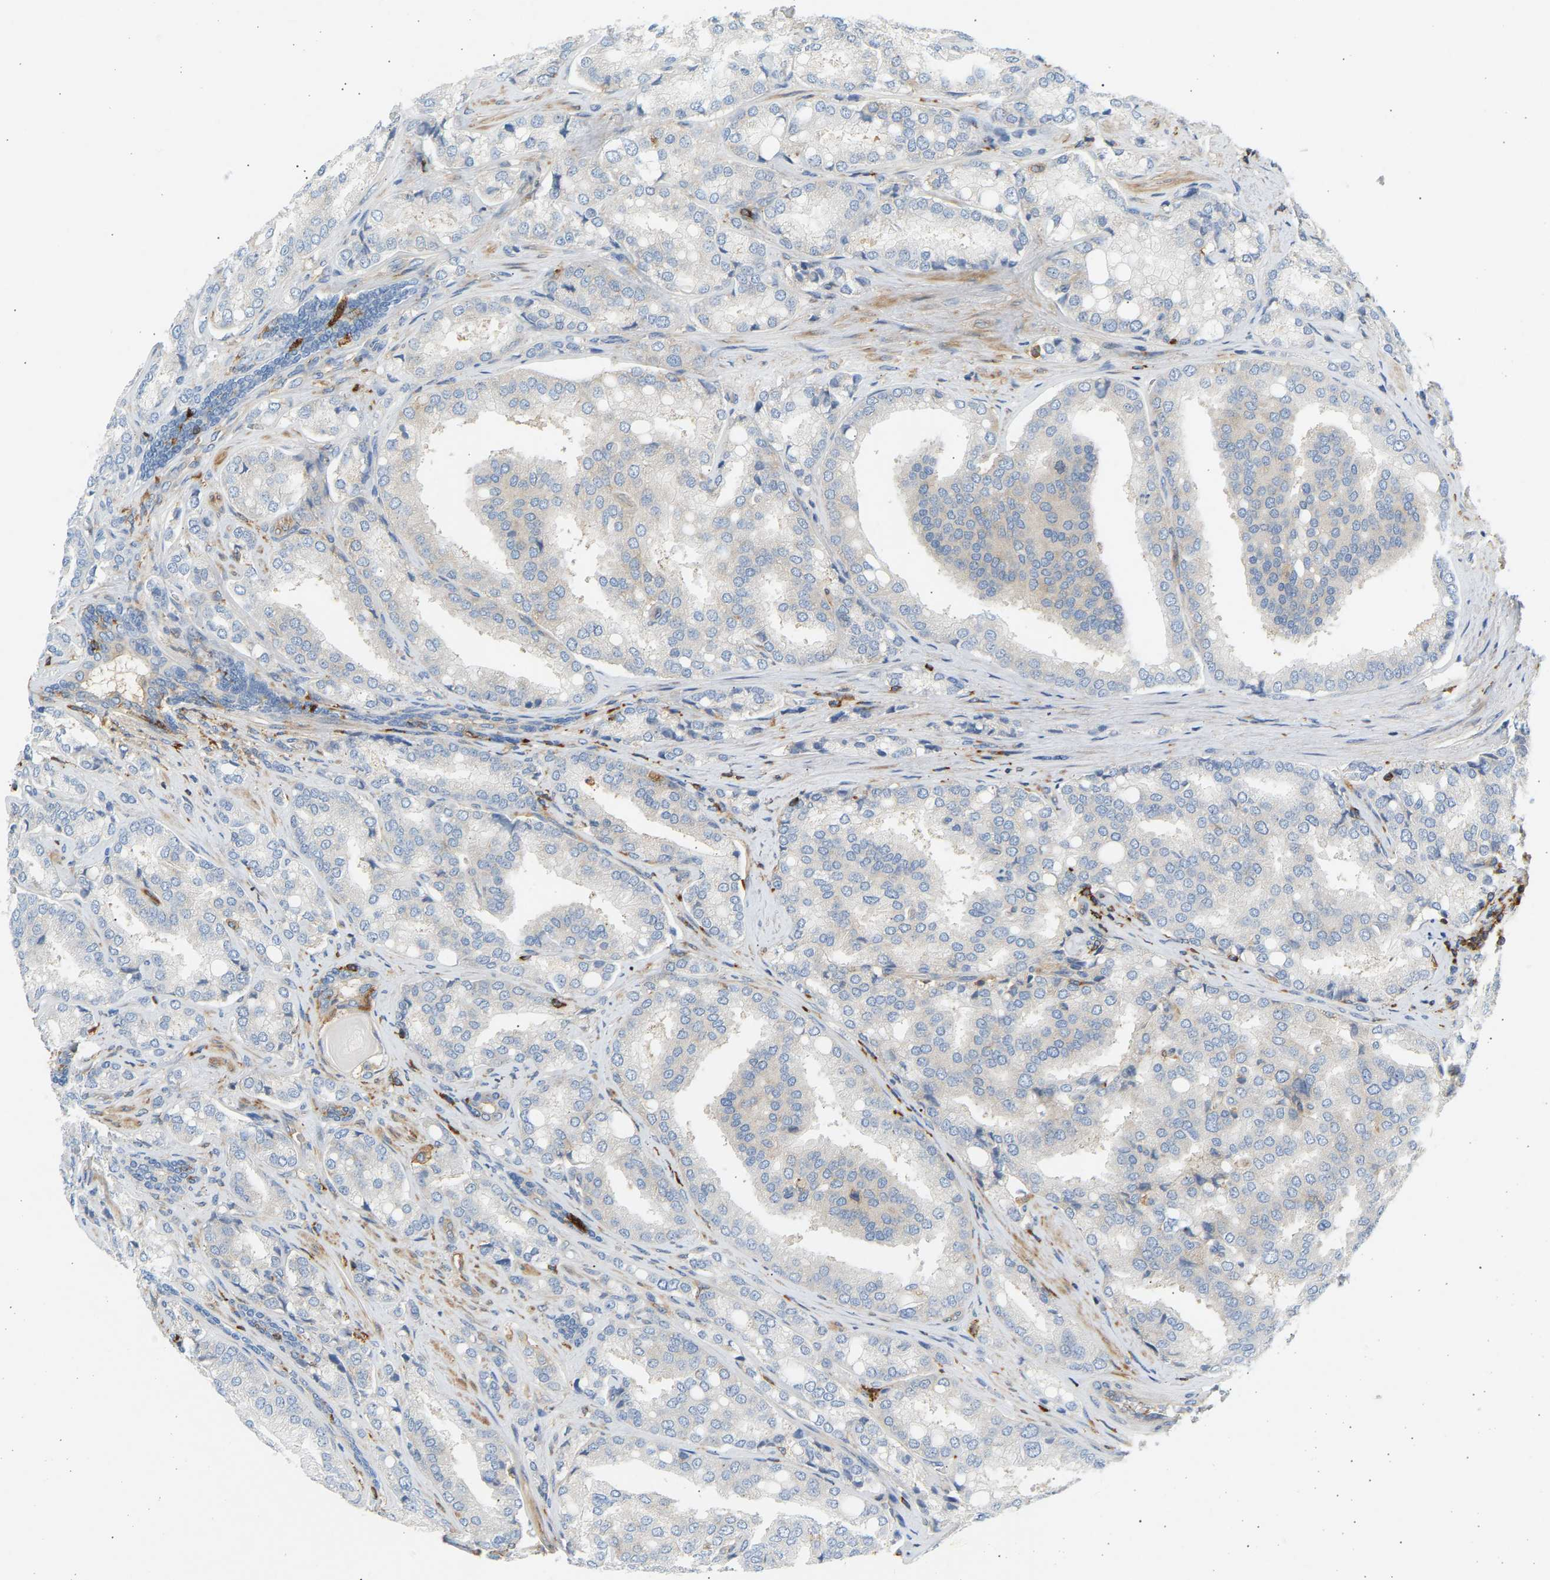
{"staining": {"intensity": "negative", "quantity": "none", "location": "none"}, "tissue": "prostate cancer", "cell_type": "Tumor cells", "image_type": "cancer", "snomed": [{"axis": "morphology", "description": "Adenocarcinoma, High grade"}, {"axis": "topography", "description": "Prostate"}], "caption": "Immunohistochemical staining of human prostate cancer (adenocarcinoma (high-grade)) reveals no significant staining in tumor cells.", "gene": "FNBP1", "patient": {"sex": "male", "age": 50}}